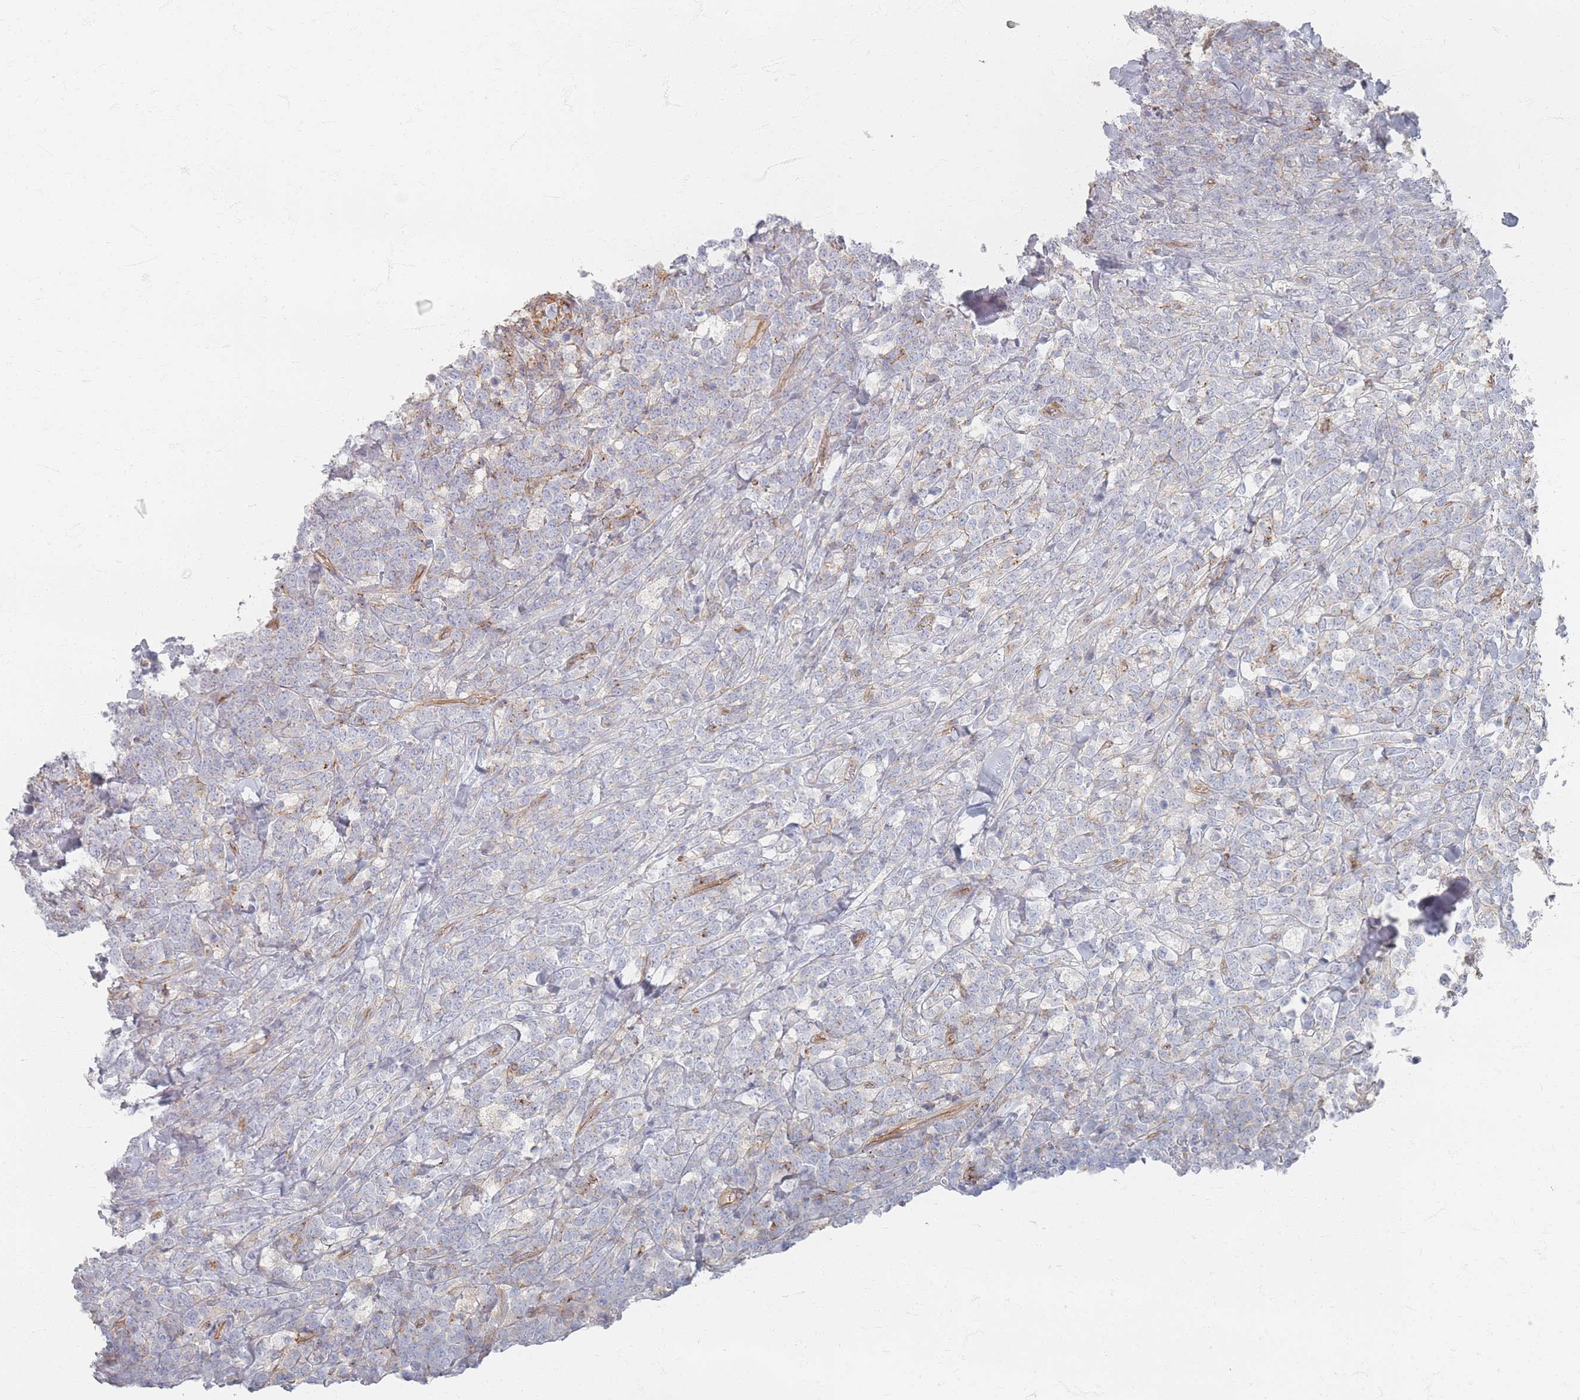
{"staining": {"intensity": "negative", "quantity": "none", "location": "none"}, "tissue": "lymphoma", "cell_type": "Tumor cells", "image_type": "cancer", "snomed": [{"axis": "morphology", "description": "Malignant lymphoma, non-Hodgkin's type, High grade"}, {"axis": "topography", "description": "Small intestine"}], "caption": "Tumor cells show no significant protein positivity in high-grade malignant lymphoma, non-Hodgkin's type.", "gene": "GNB1", "patient": {"sex": "male", "age": 8}}